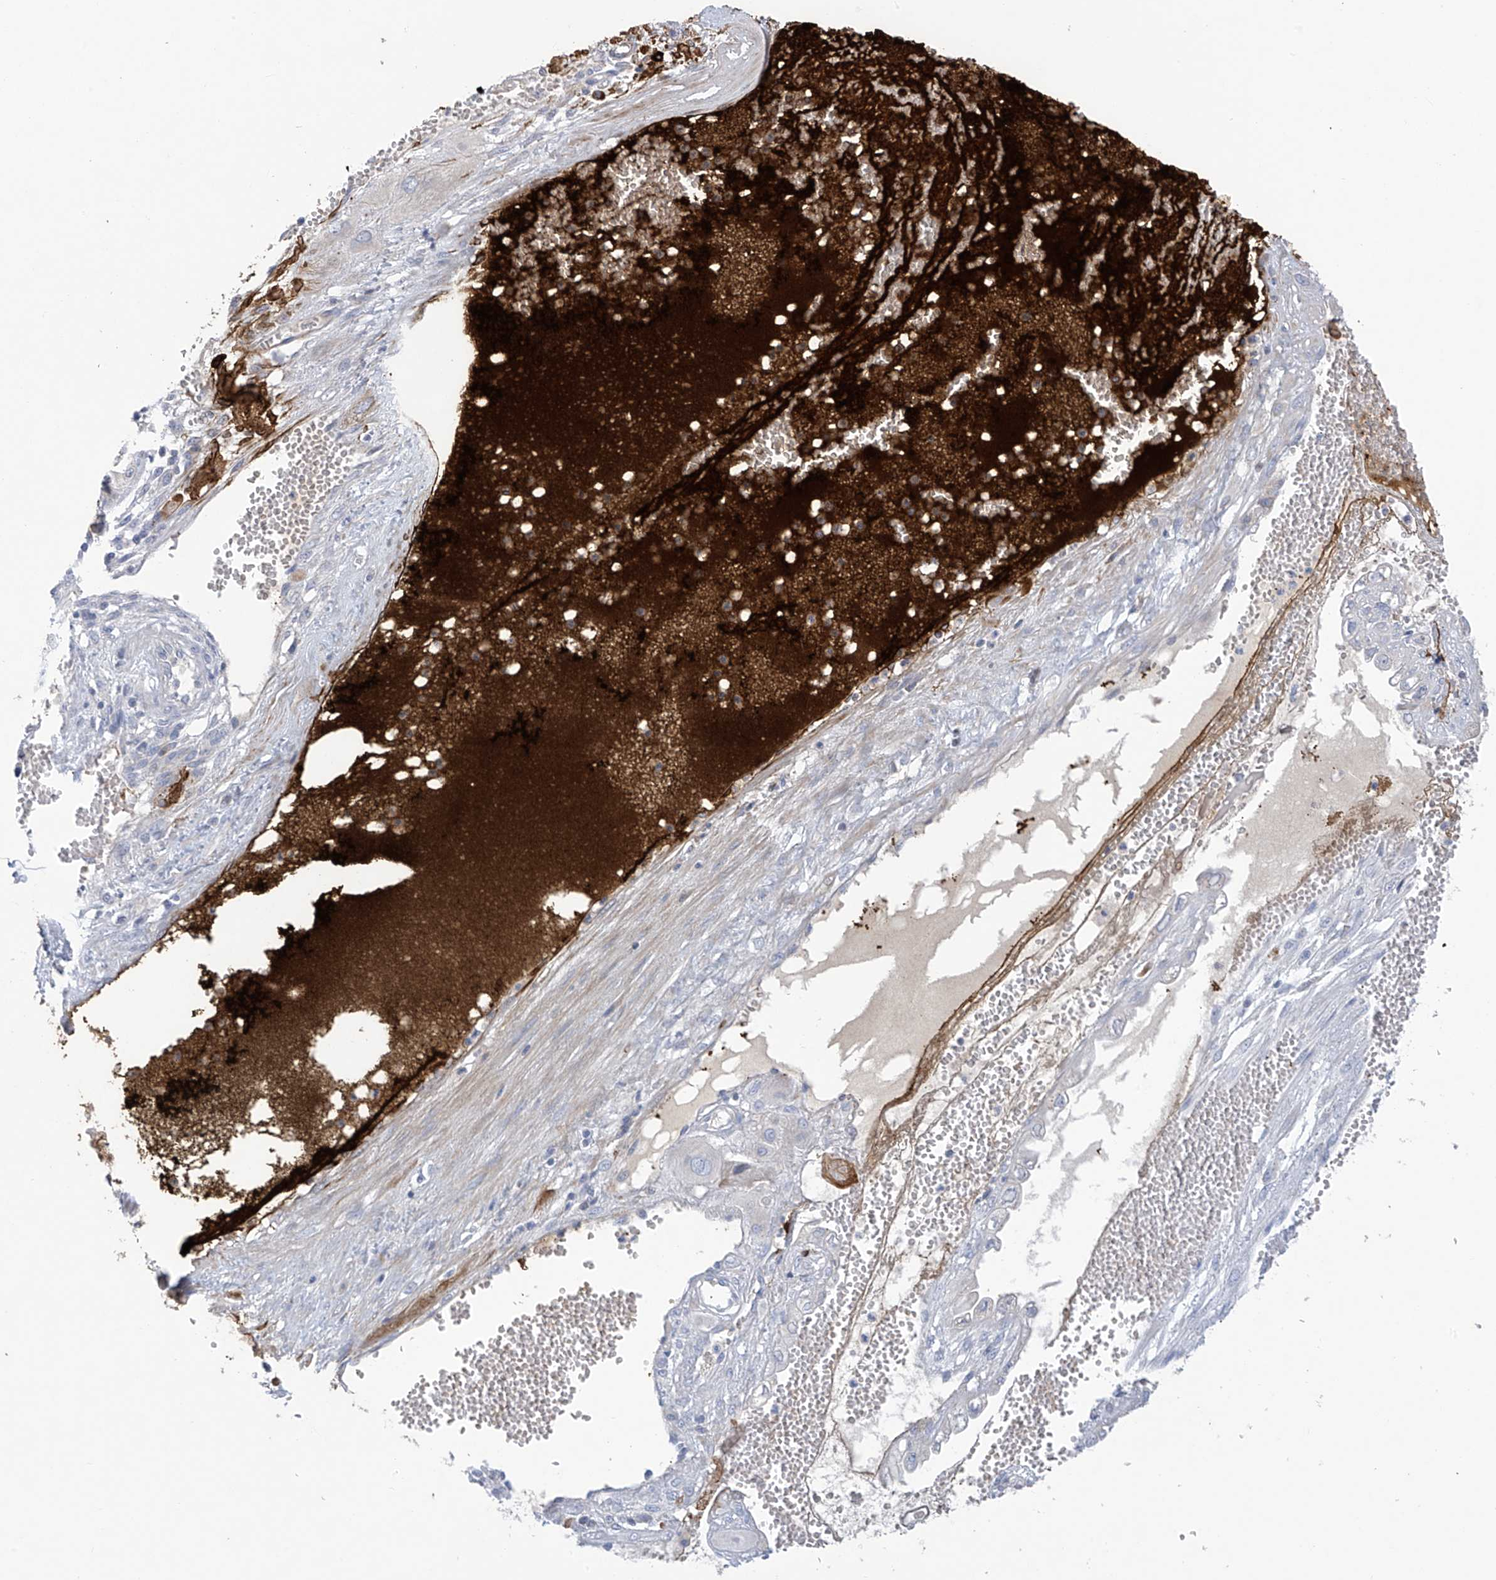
{"staining": {"intensity": "negative", "quantity": "none", "location": "none"}, "tissue": "cervical cancer", "cell_type": "Tumor cells", "image_type": "cancer", "snomed": [{"axis": "morphology", "description": "Squamous cell carcinoma, NOS"}, {"axis": "topography", "description": "Cervix"}], "caption": "This is a micrograph of immunohistochemistry (IHC) staining of squamous cell carcinoma (cervical), which shows no expression in tumor cells.", "gene": "SLCO4A1", "patient": {"sex": "female", "age": 34}}